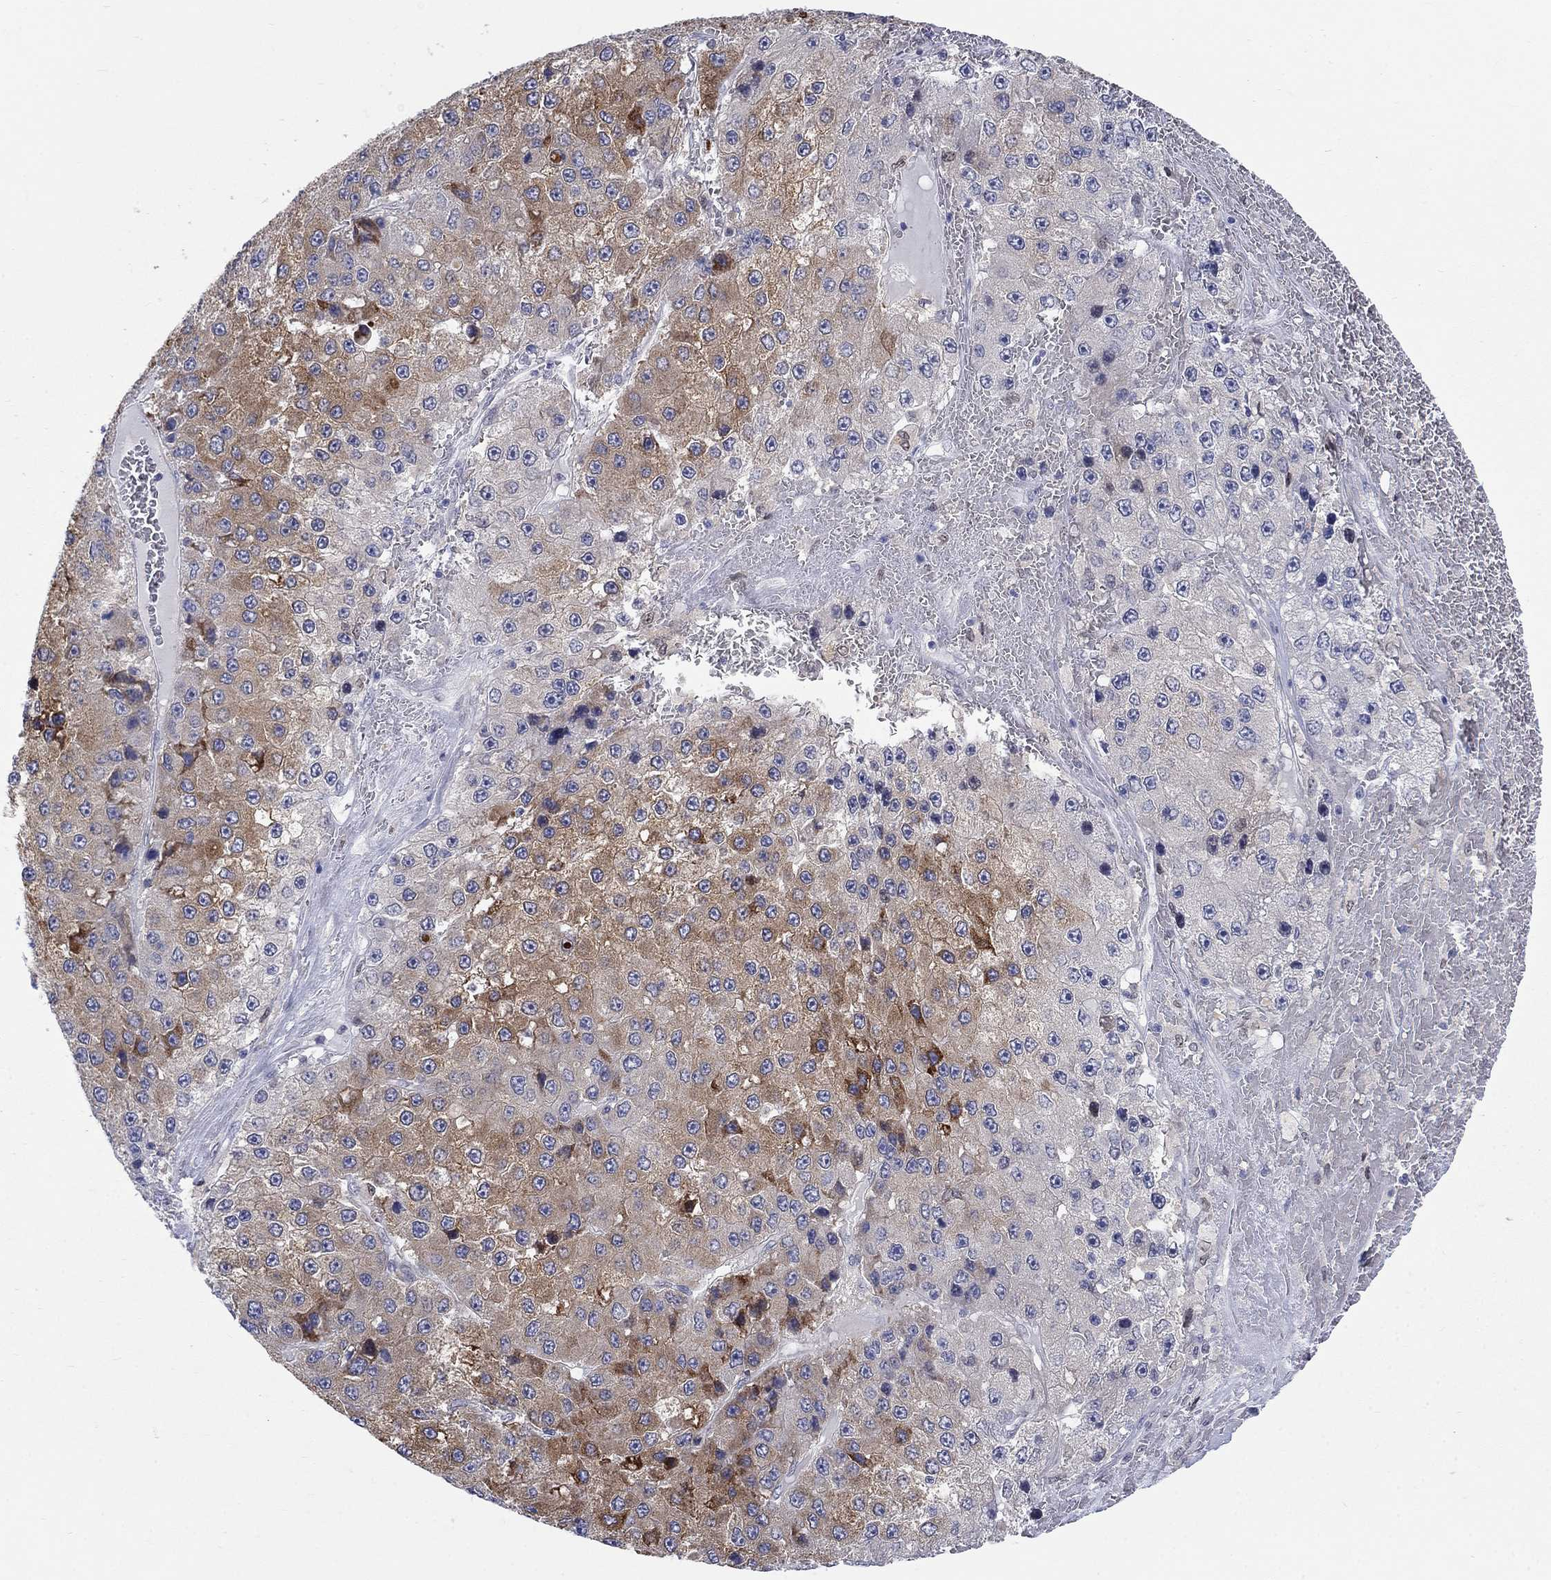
{"staining": {"intensity": "moderate", "quantity": "25%-75%", "location": "cytoplasmic/membranous"}, "tissue": "liver cancer", "cell_type": "Tumor cells", "image_type": "cancer", "snomed": [{"axis": "morphology", "description": "Carcinoma, Hepatocellular, NOS"}, {"axis": "topography", "description": "Liver"}], "caption": "This histopathology image displays IHC staining of liver hepatocellular carcinoma, with medium moderate cytoplasmic/membranous staining in about 25%-75% of tumor cells.", "gene": "EGFLAM", "patient": {"sex": "female", "age": 73}}